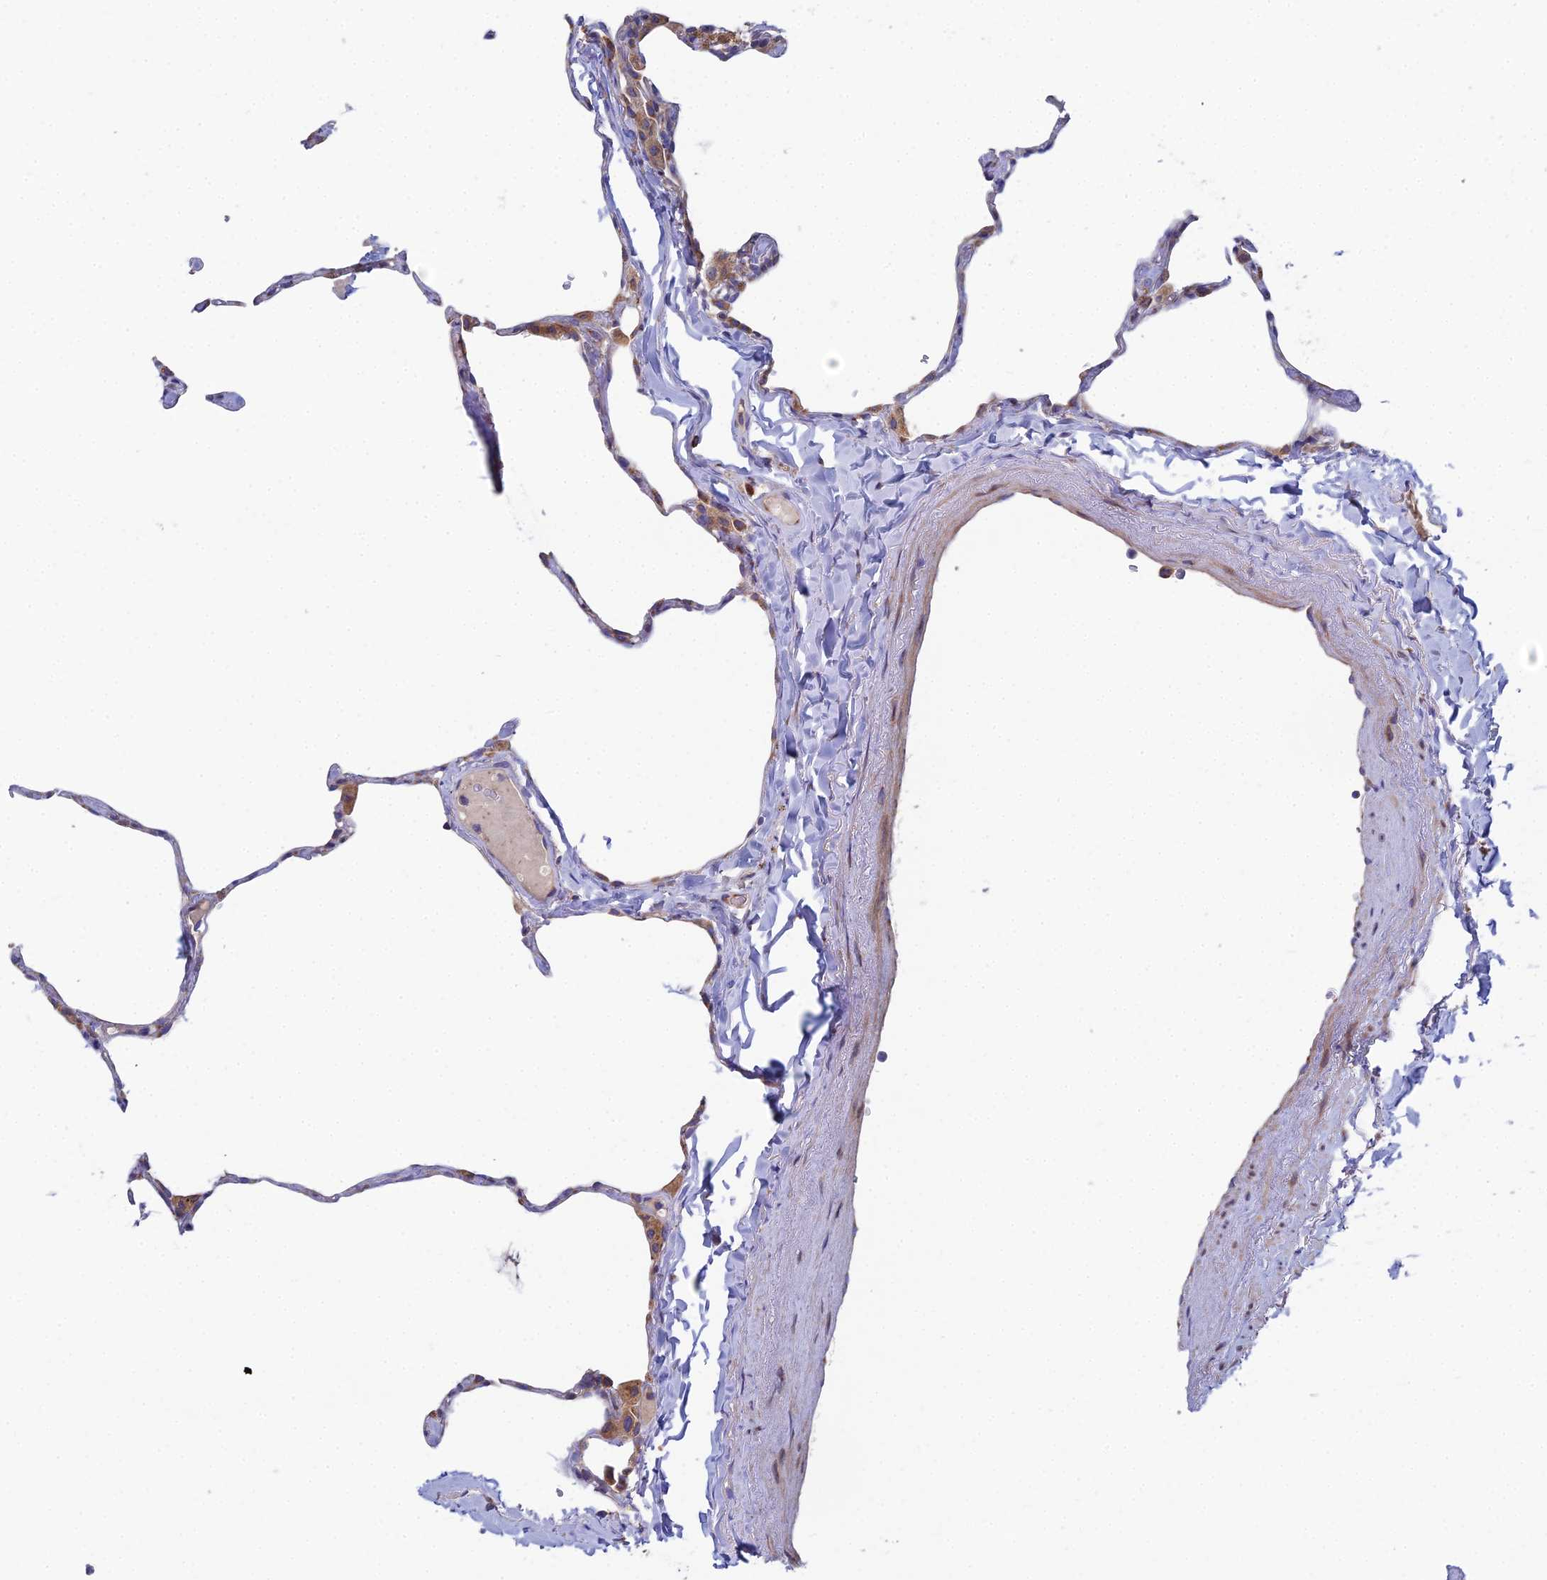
{"staining": {"intensity": "negative", "quantity": "none", "location": "none"}, "tissue": "lung", "cell_type": "Alveolar cells", "image_type": "normal", "snomed": [{"axis": "morphology", "description": "Normal tissue, NOS"}, {"axis": "topography", "description": "Lung"}], "caption": "Micrograph shows no protein positivity in alveolar cells of normal lung. (Brightfield microscopy of DAB (3,3'-diaminobenzidine) immunohistochemistry (IHC) at high magnification).", "gene": "CLCN3", "patient": {"sex": "male", "age": 65}}